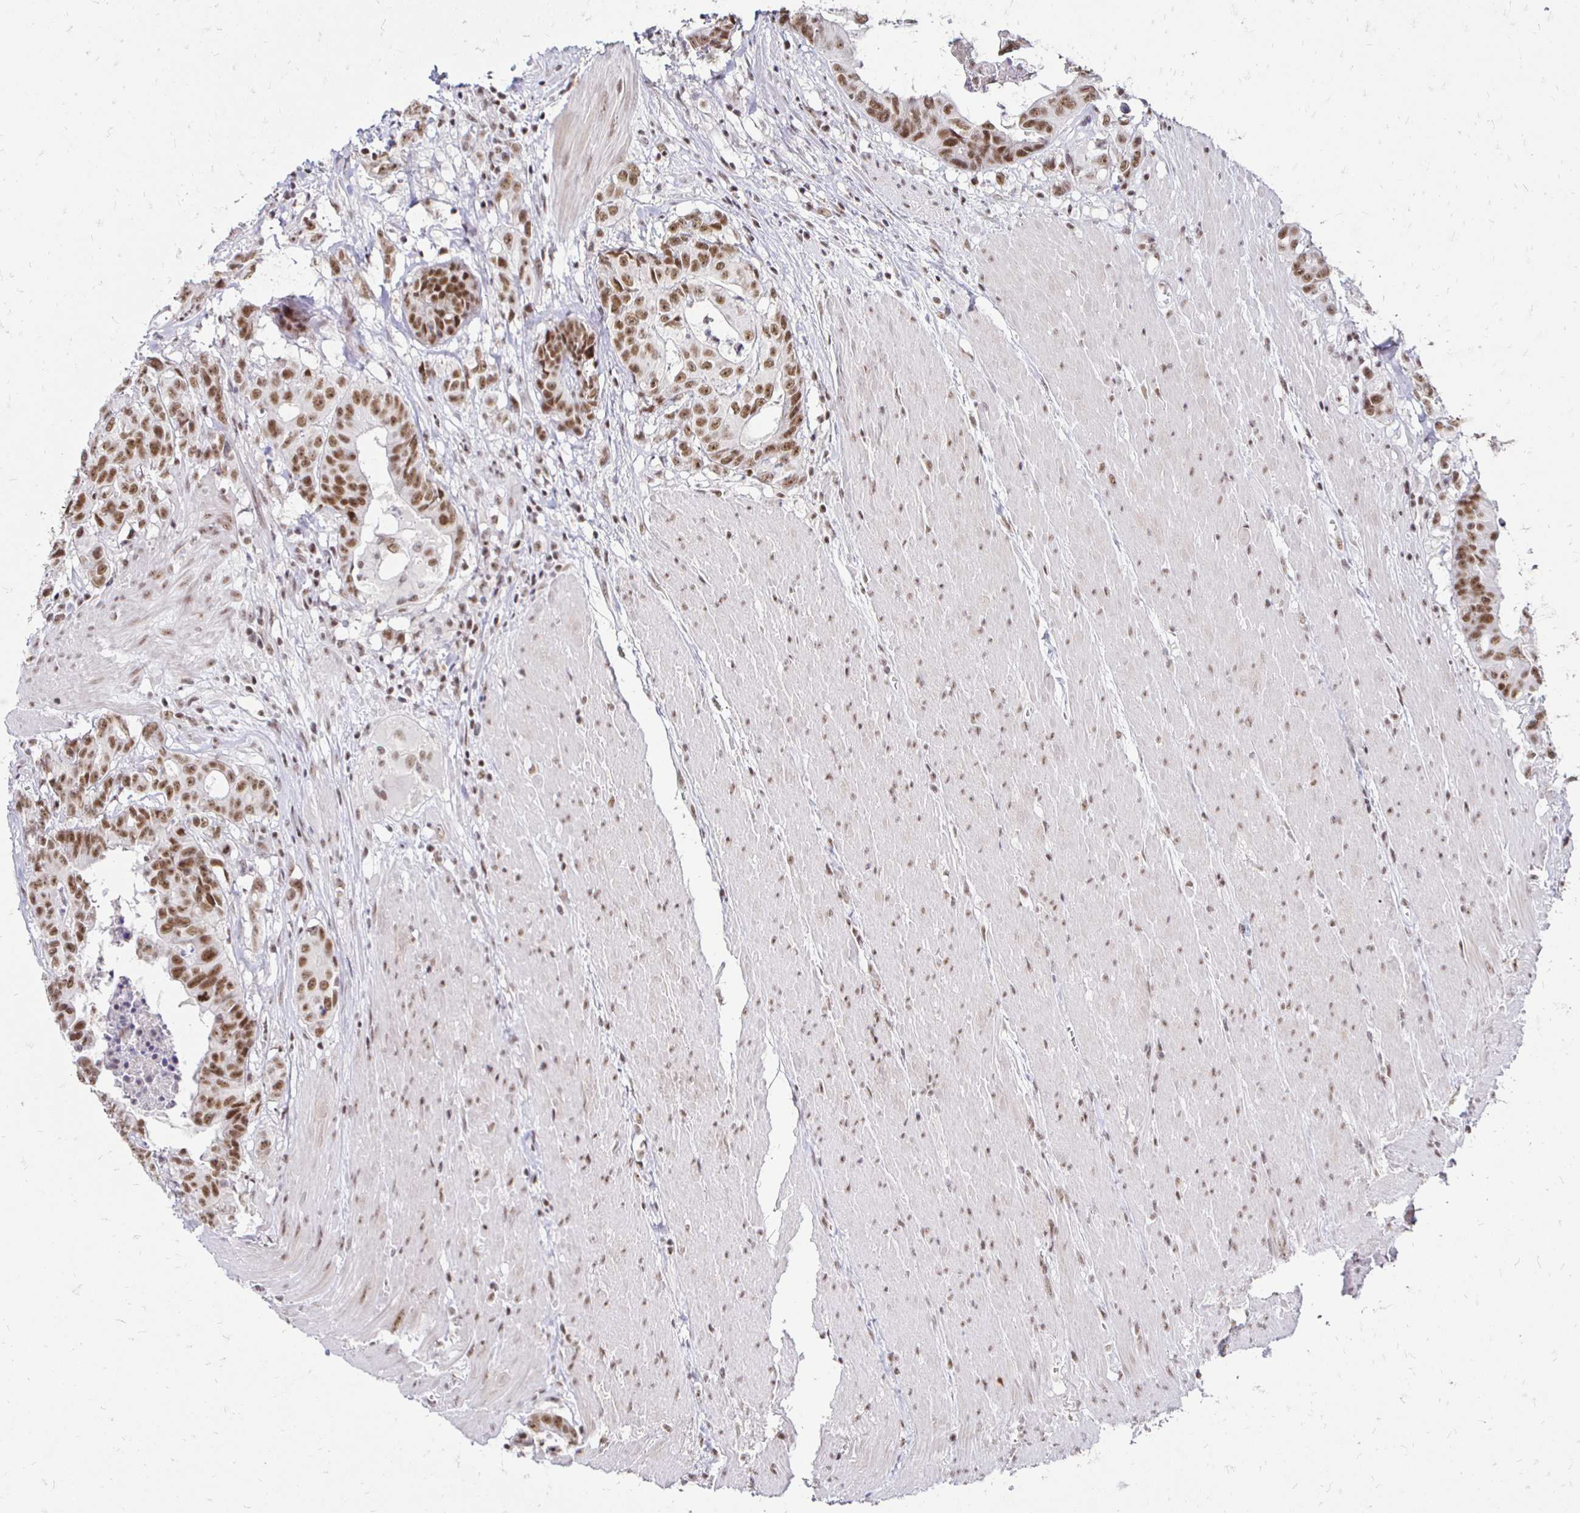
{"staining": {"intensity": "moderate", "quantity": ">75%", "location": "nuclear"}, "tissue": "colorectal cancer", "cell_type": "Tumor cells", "image_type": "cancer", "snomed": [{"axis": "morphology", "description": "Adenocarcinoma, NOS"}, {"axis": "topography", "description": "Rectum"}], "caption": "Immunohistochemical staining of colorectal cancer reveals medium levels of moderate nuclear protein staining in approximately >75% of tumor cells.", "gene": "SIN3A", "patient": {"sex": "female", "age": 62}}